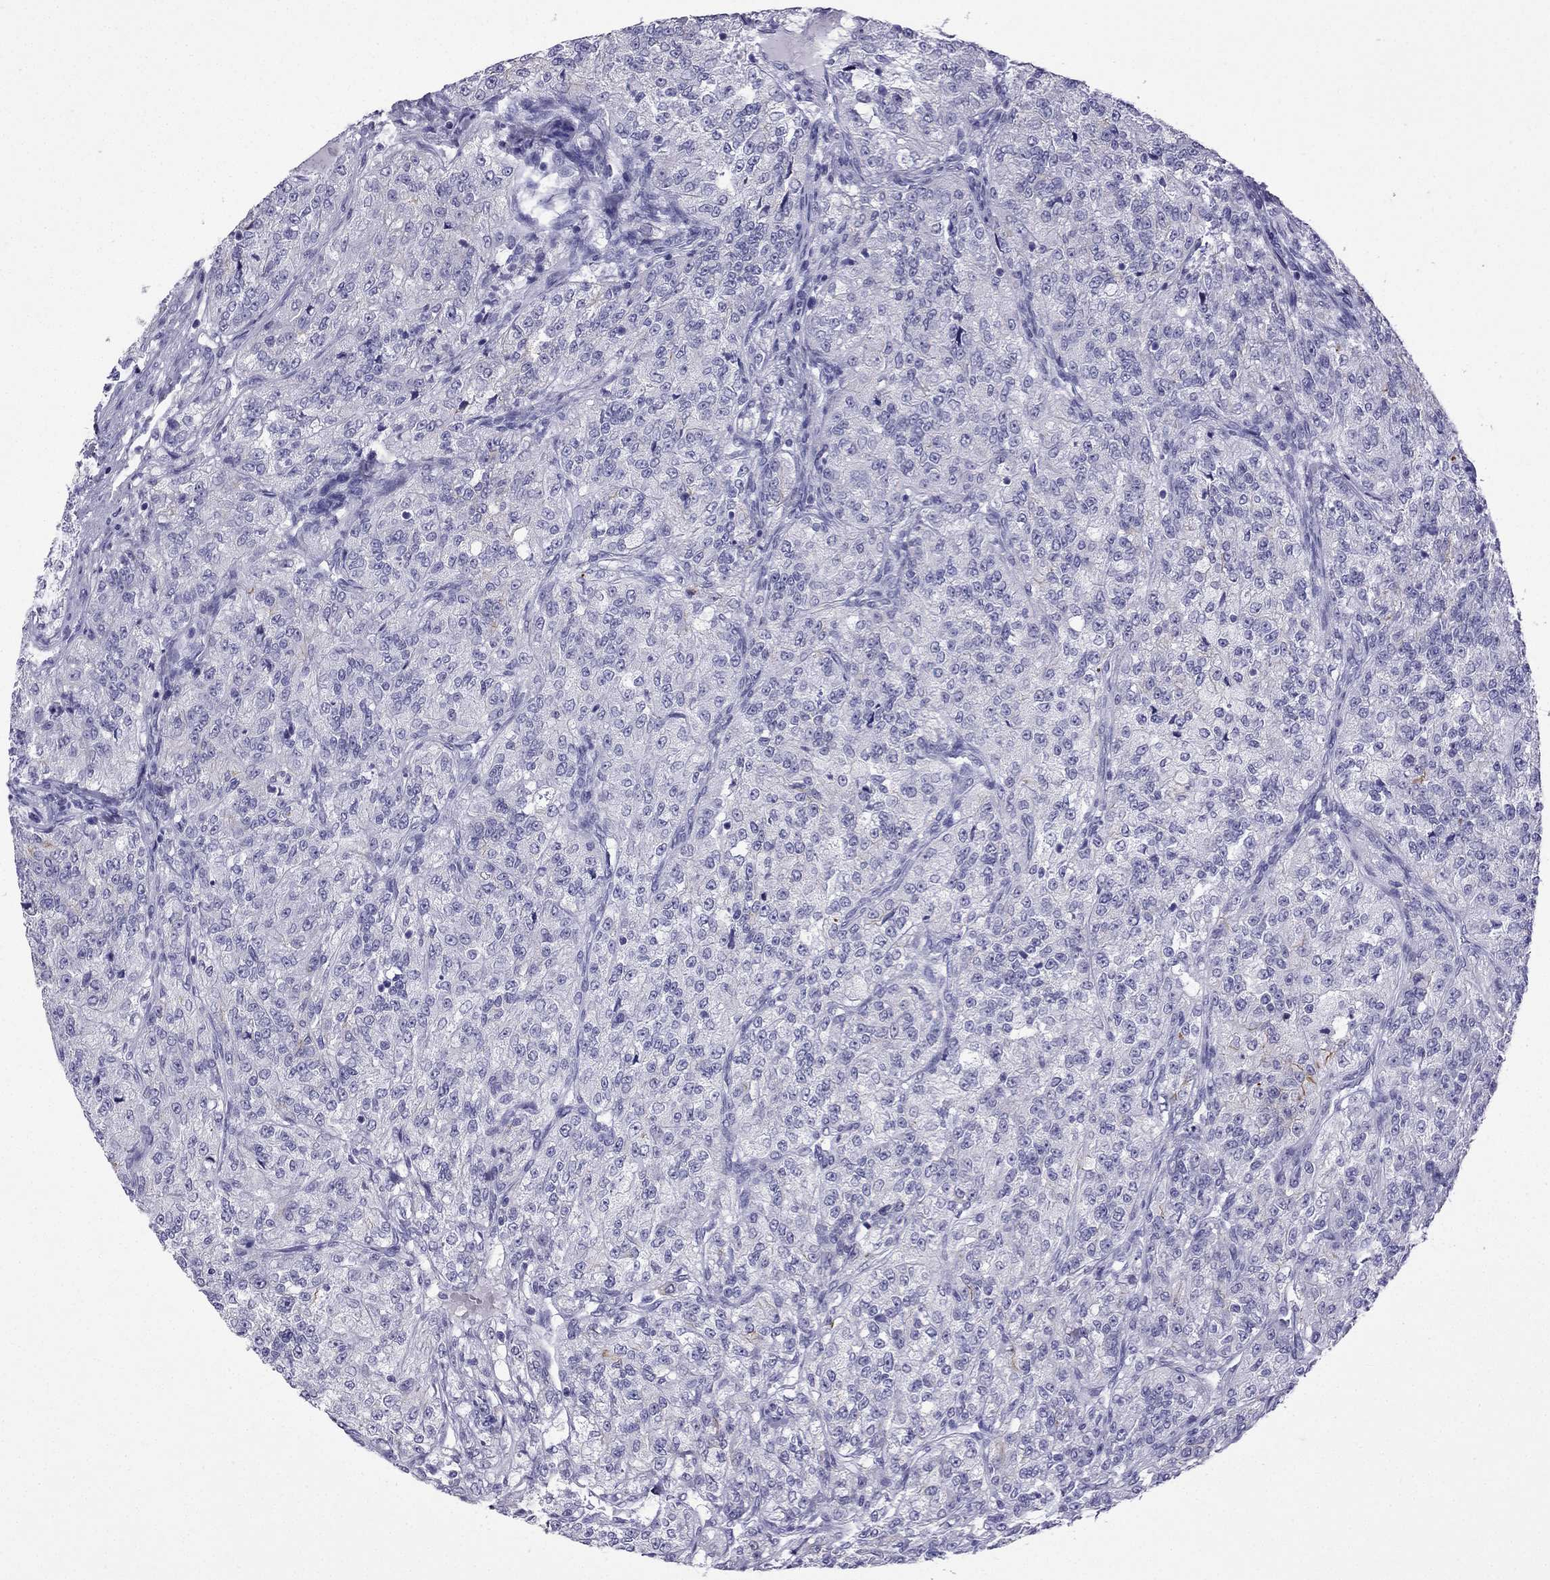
{"staining": {"intensity": "negative", "quantity": "none", "location": "none"}, "tissue": "renal cancer", "cell_type": "Tumor cells", "image_type": "cancer", "snomed": [{"axis": "morphology", "description": "Adenocarcinoma, NOS"}, {"axis": "topography", "description": "Kidney"}], "caption": "High power microscopy micrograph of an IHC image of renal cancer (adenocarcinoma), revealing no significant positivity in tumor cells. (Immunohistochemistry (ihc), brightfield microscopy, high magnification).", "gene": "GJA8", "patient": {"sex": "female", "age": 63}}